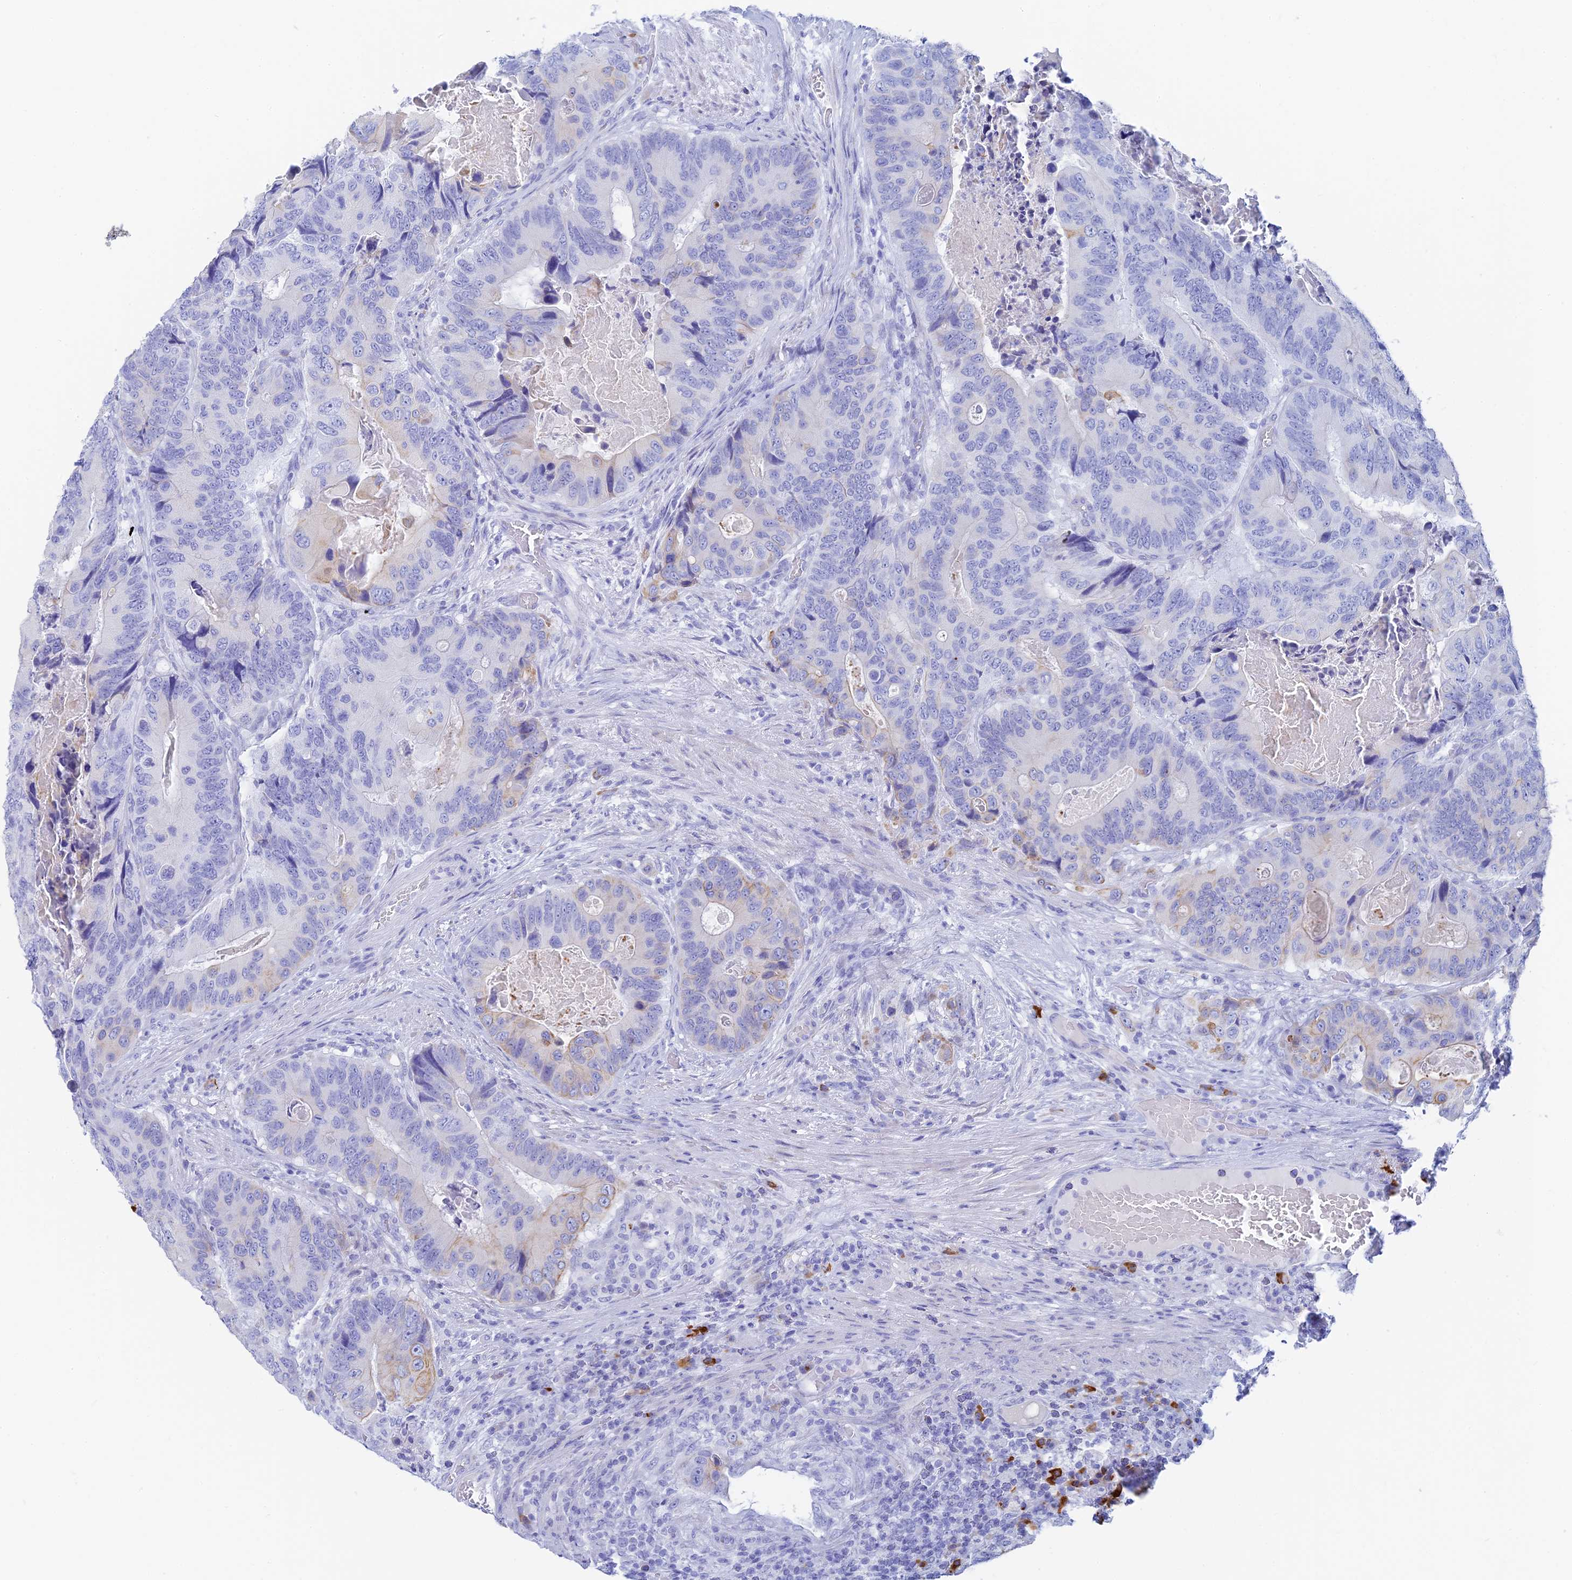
{"staining": {"intensity": "negative", "quantity": "none", "location": "none"}, "tissue": "colorectal cancer", "cell_type": "Tumor cells", "image_type": "cancer", "snomed": [{"axis": "morphology", "description": "Adenocarcinoma, NOS"}, {"axis": "topography", "description": "Colon"}], "caption": "Immunohistochemical staining of colorectal adenocarcinoma shows no significant expression in tumor cells.", "gene": "CEP152", "patient": {"sex": "male", "age": 84}}